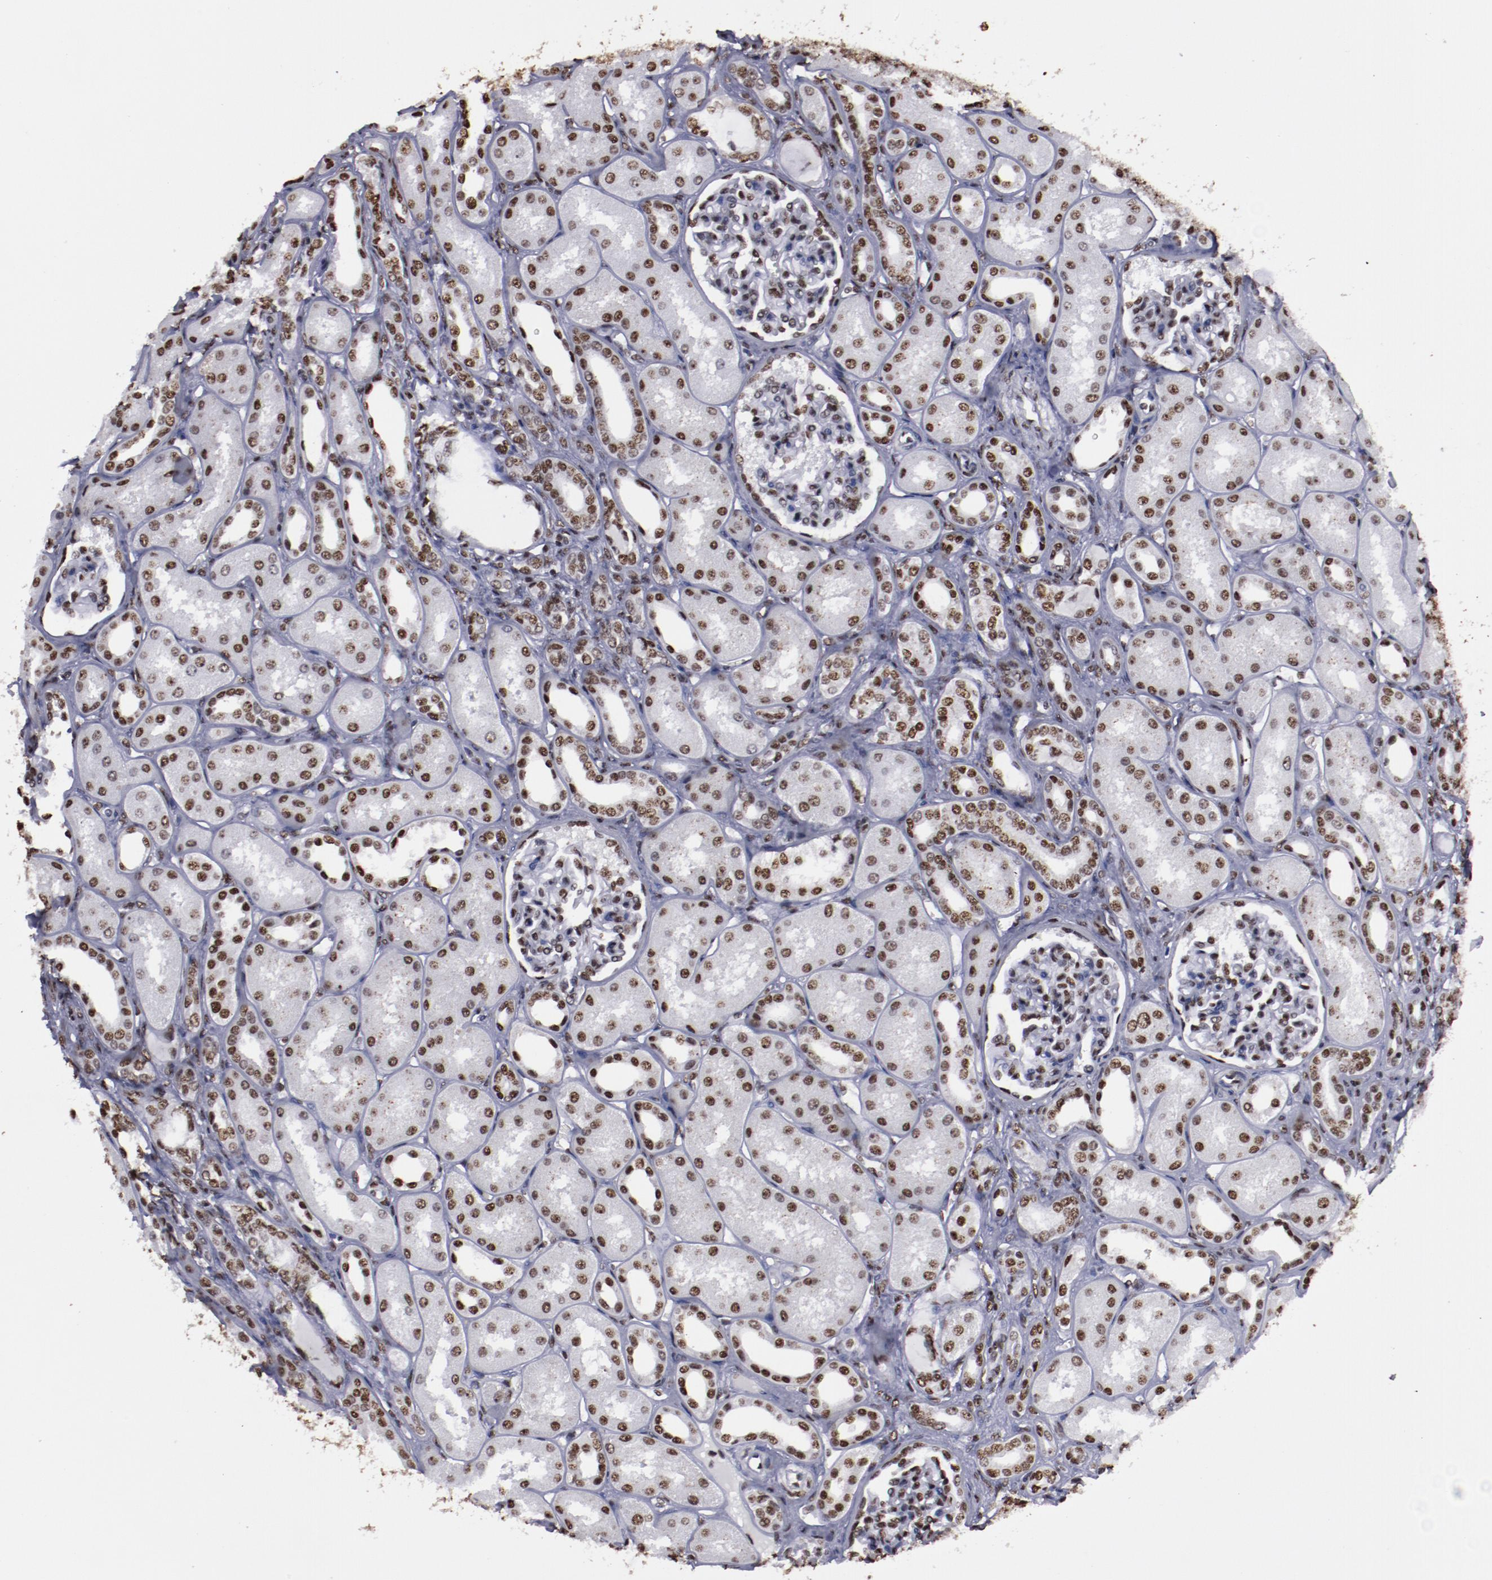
{"staining": {"intensity": "moderate", "quantity": "25%-75%", "location": "nuclear"}, "tissue": "kidney", "cell_type": "Cells in glomeruli", "image_type": "normal", "snomed": [{"axis": "morphology", "description": "Normal tissue, NOS"}, {"axis": "topography", "description": "Kidney"}], "caption": "The immunohistochemical stain shows moderate nuclear staining in cells in glomeruli of benign kidney. Nuclei are stained in blue.", "gene": "HNRNPA1L3", "patient": {"sex": "male", "age": 7}}